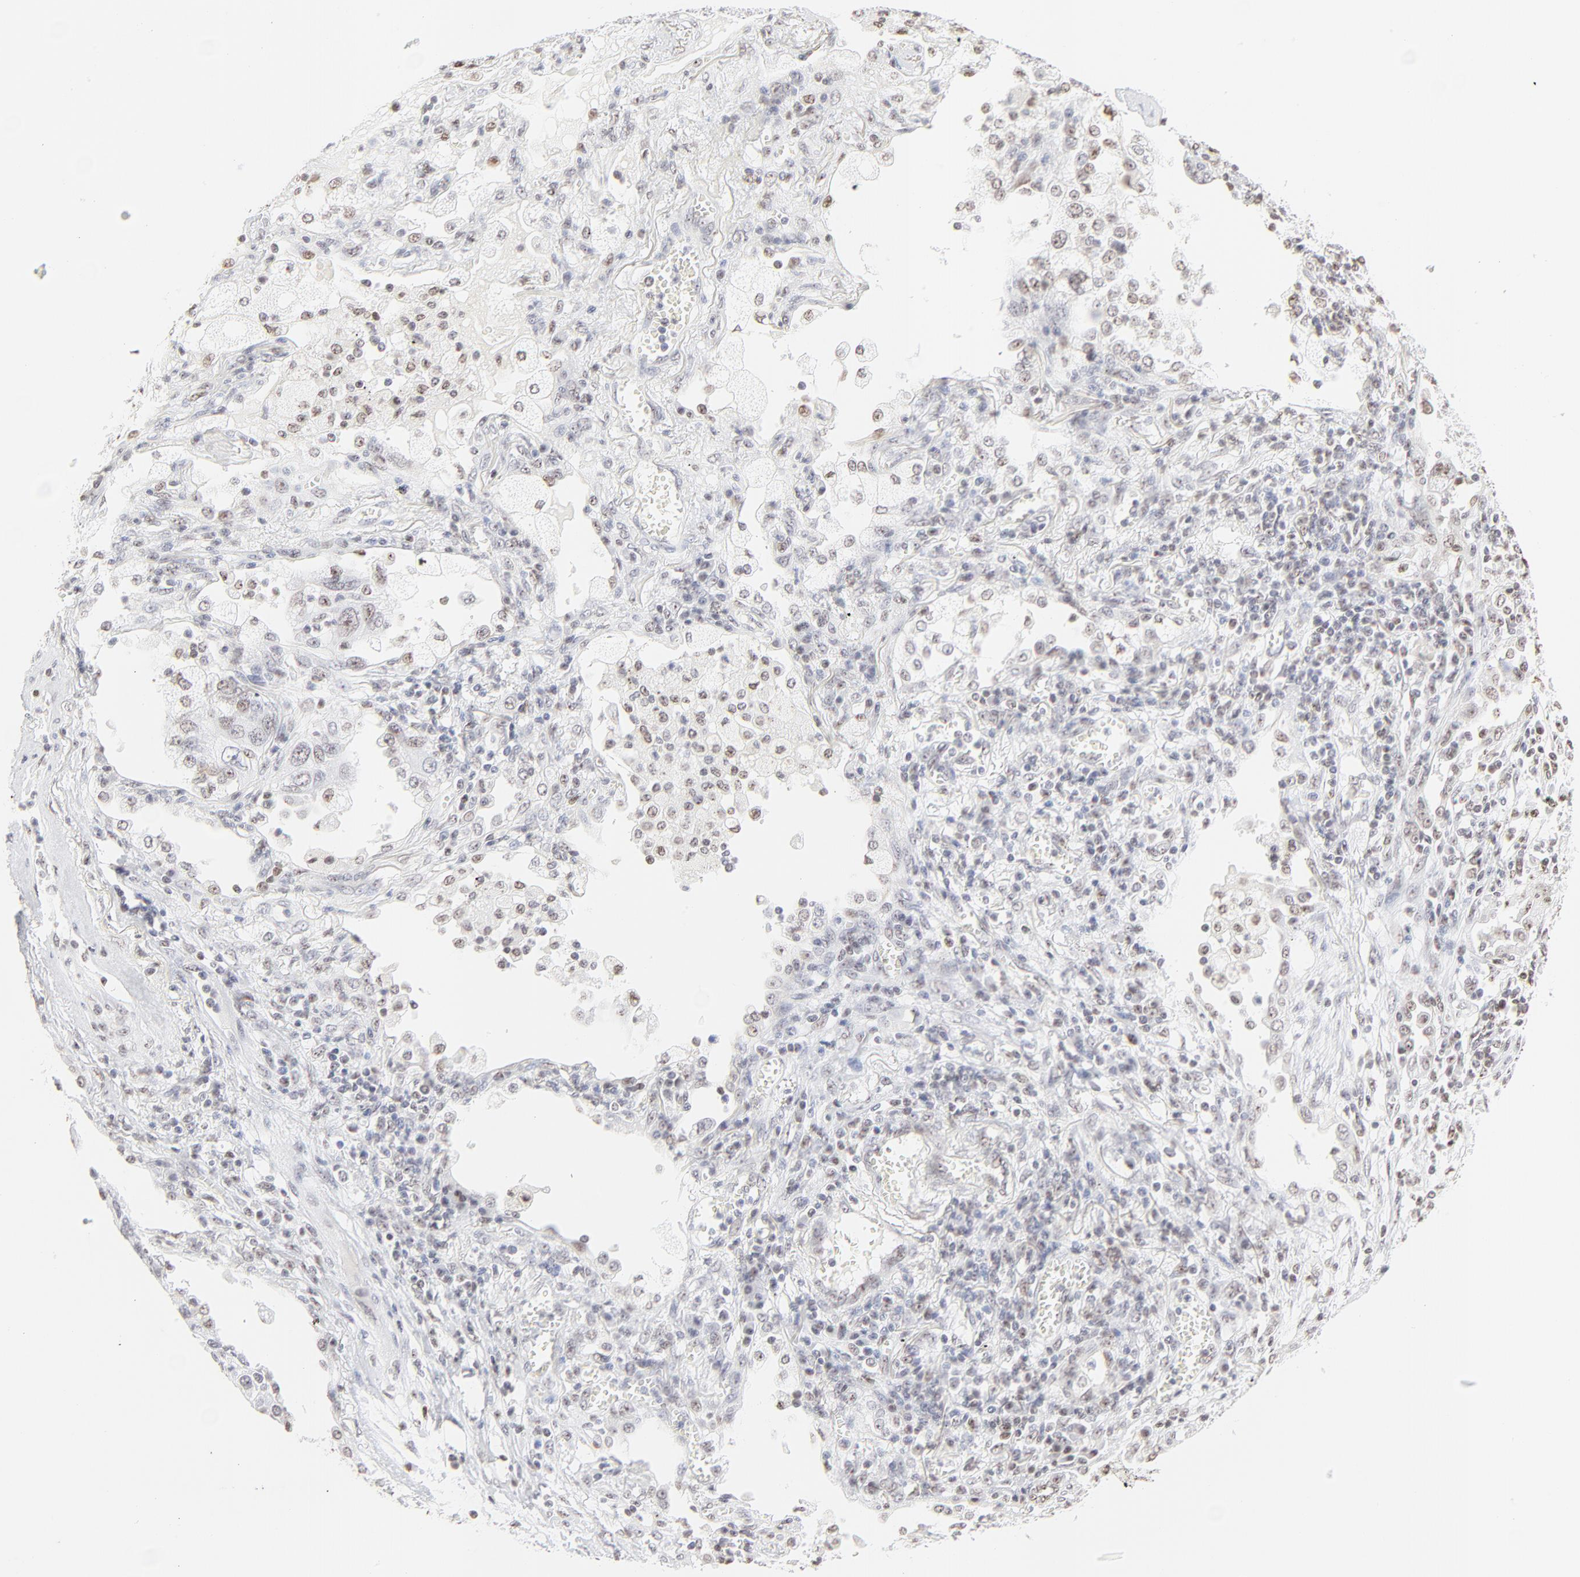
{"staining": {"intensity": "negative", "quantity": "none", "location": "none"}, "tissue": "lung cancer", "cell_type": "Tumor cells", "image_type": "cancer", "snomed": [{"axis": "morphology", "description": "Squamous cell carcinoma, NOS"}, {"axis": "topography", "description": "Lung"}], "caption": "Immunohistochemistry (IHC) micrograph of neoplastic tissue: lung squamous cell carcinoma stained with DAB demonstrates no significant protein expression in tumor cells.", "gene": "NFIL3", "patient": {"sex": "female", "age": 76}}